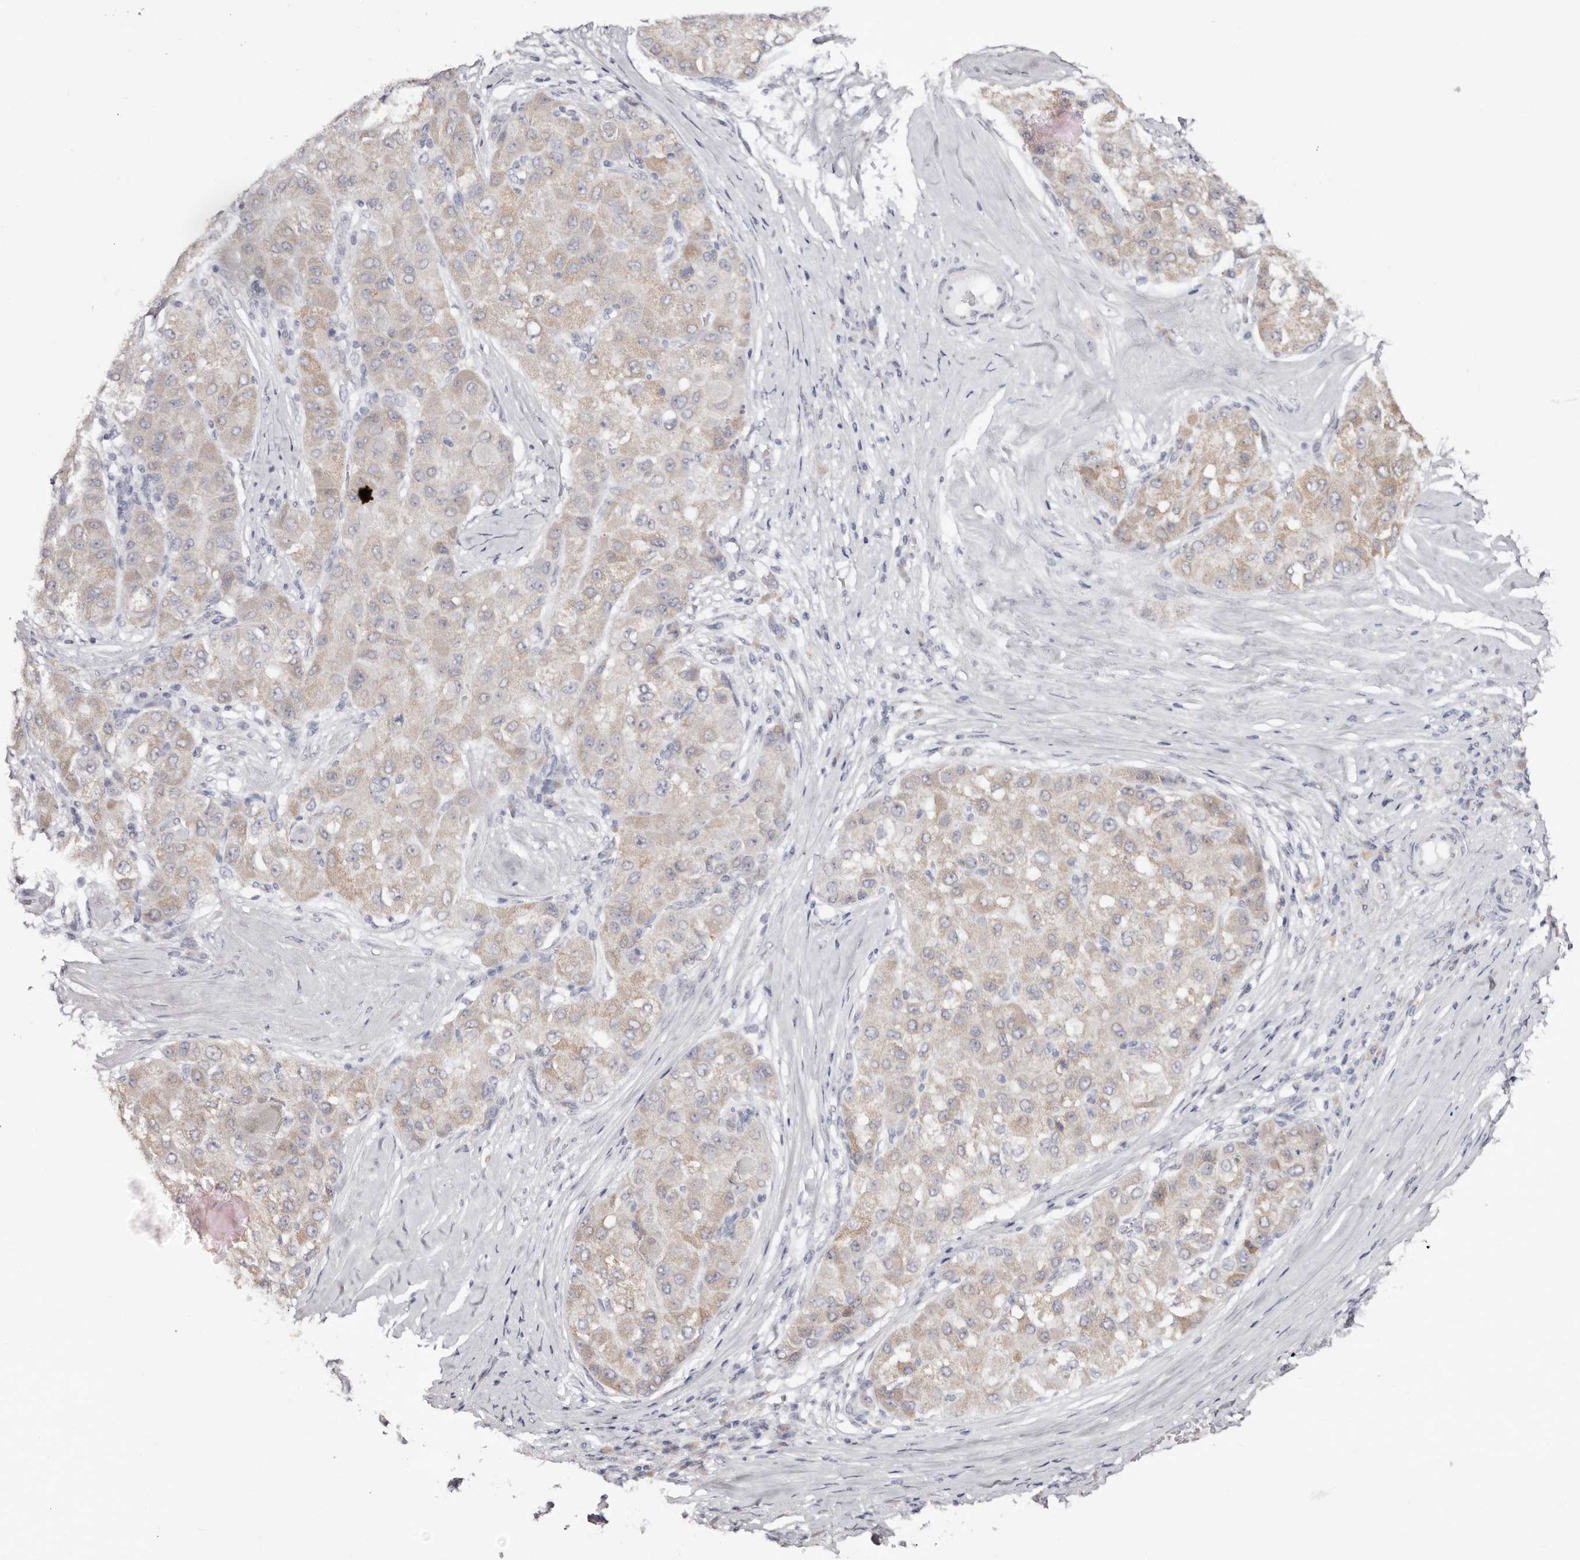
{"staining": {"intensity": "moderate", "quantity": "25%-75%", "location": "cytoplasmic/membranous"}, "tissue": "liver cancer", "cell_type": "Tumor cells", "image_type": "cancer", "snomed": [{"axis": "morphology", "description": "Carcinoma, Hepatocellular, NOS"}, {"axis": "topography", "description": "Liver"}], "caption": "Immunohistochemistry histopathology image of neoplastic tissue: human liver cancer stained using immunohistochemistry (IHC) reveals medium levels of moderate protein expression localized specifically in the cytoplasmic/membranous of tumor cells, appearing as a cytoplasmic/membranous brown color.", "gene": "EGR3", "patient": {"sex": "male", "age": 80}}